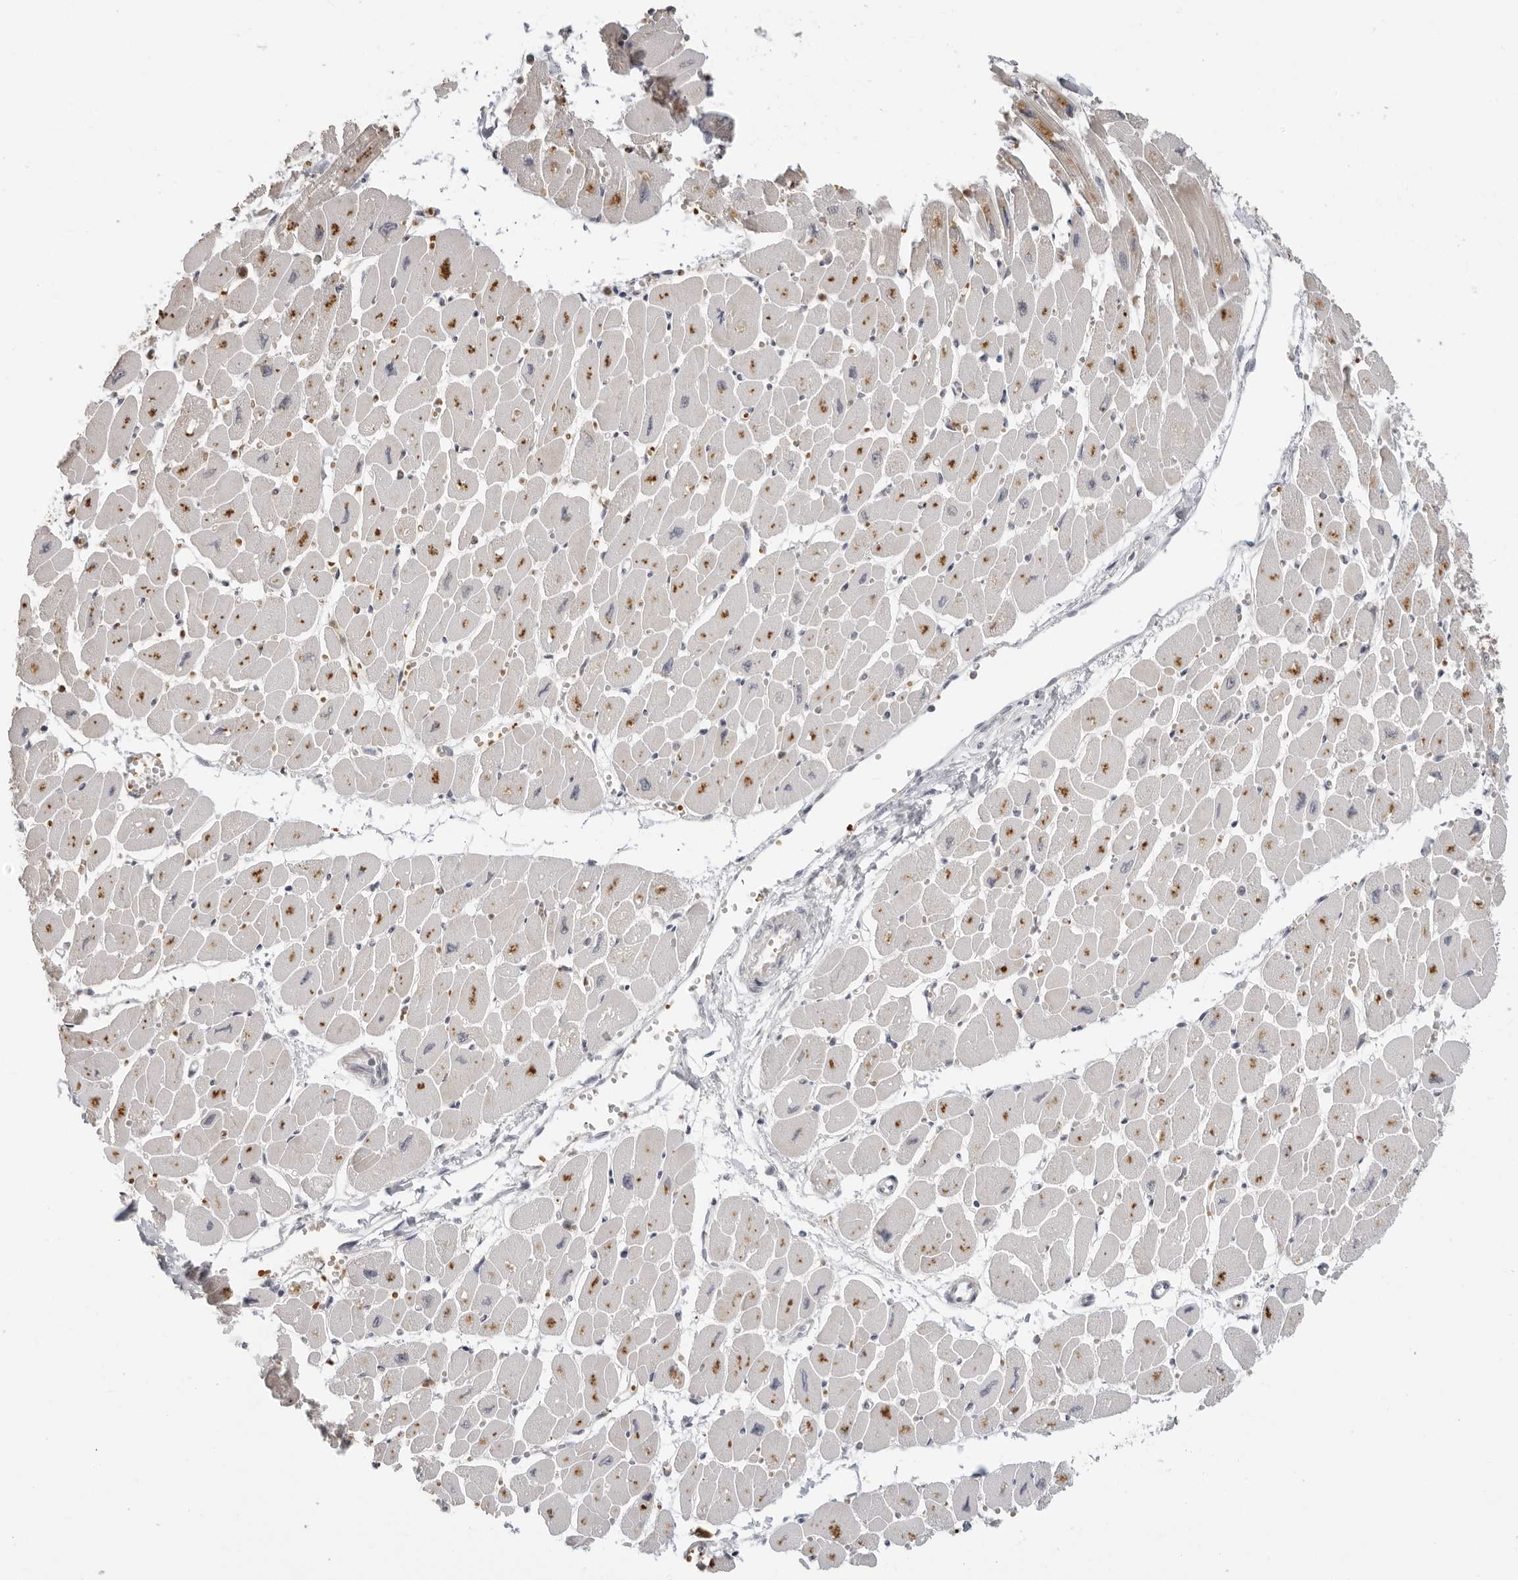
{"staining": {"intensity": "weak", "quantity": ">75%", "location": "cytoplasmic/membranous"}, "tissue": "heart muscle", "cell_type": "Cardiomyocytes", "image_type": "normal", "snomed": [{"axis": "morphology", "description": "Normal tissue, NOS"}, {"axis": "topography", "description": "Heart"}], "caption": "Immunohistochemistry image of benign heart muscle: human heart muscle stained using immunohistochemistry (IHC) reveals low levels of weak protein expression localized specifically in the cytoplasmic/membranous of cardiomyocytes, appearing as a cytoplasmic/membranous brown color.", "gene": "SUGCT", "patient": {"sex": "female", "age": 54}}